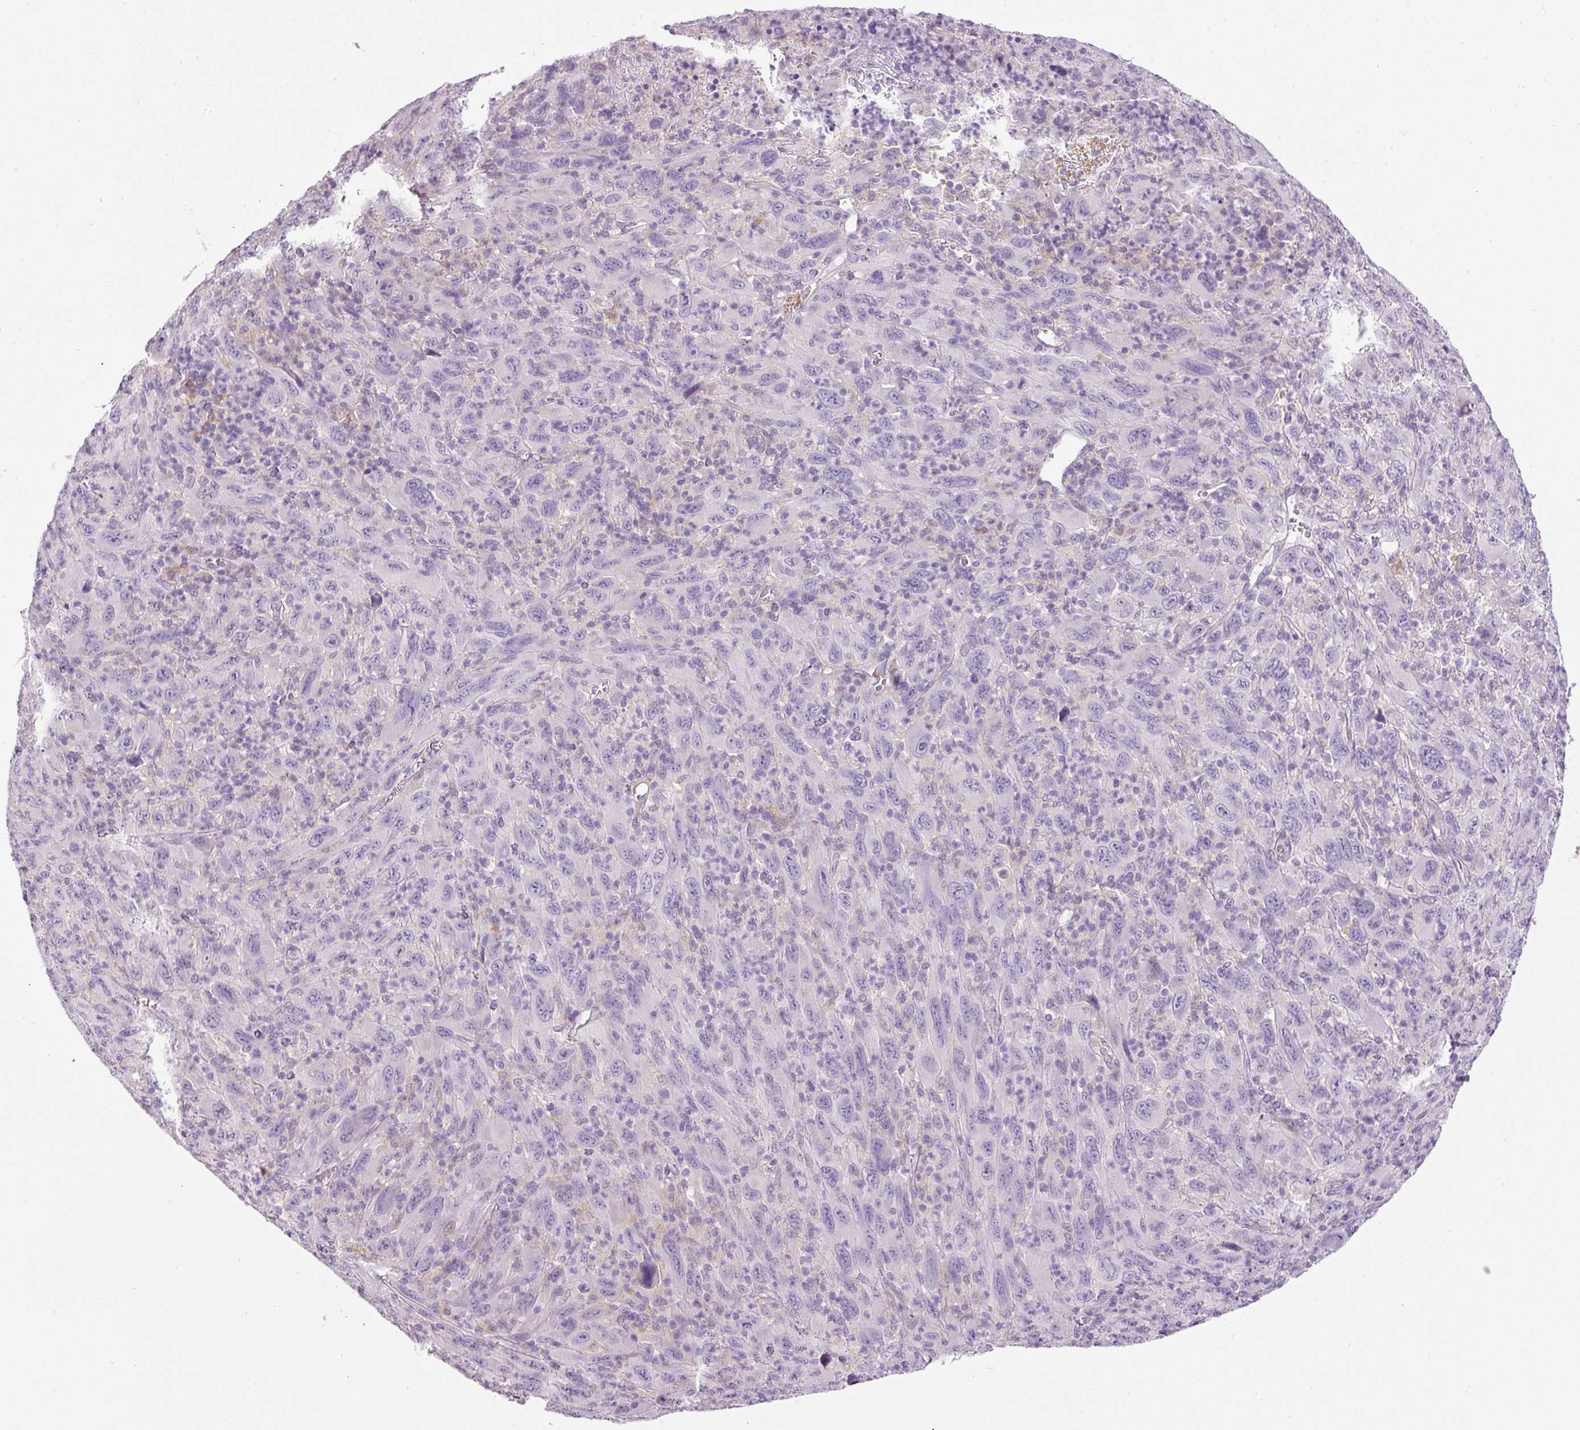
{"staining": {"intensity": "negative", "quantity": "none", "location": "none"}, "tissue": "melanoma", "cell_type": "Tumor cells", "image_type": "cancer", "snomed": [{"axis": "morphology", "description": "Malignant melanoma, Metastatic site"}, {"axis": "topography", "description": "Skin"}], "caption": "Malignant melanoma (metastatic site) stained for a protein using IHC exhibits no expression tumor cells.", "gene": "SRC", "patient": {"sex": "female", "age": 56}}